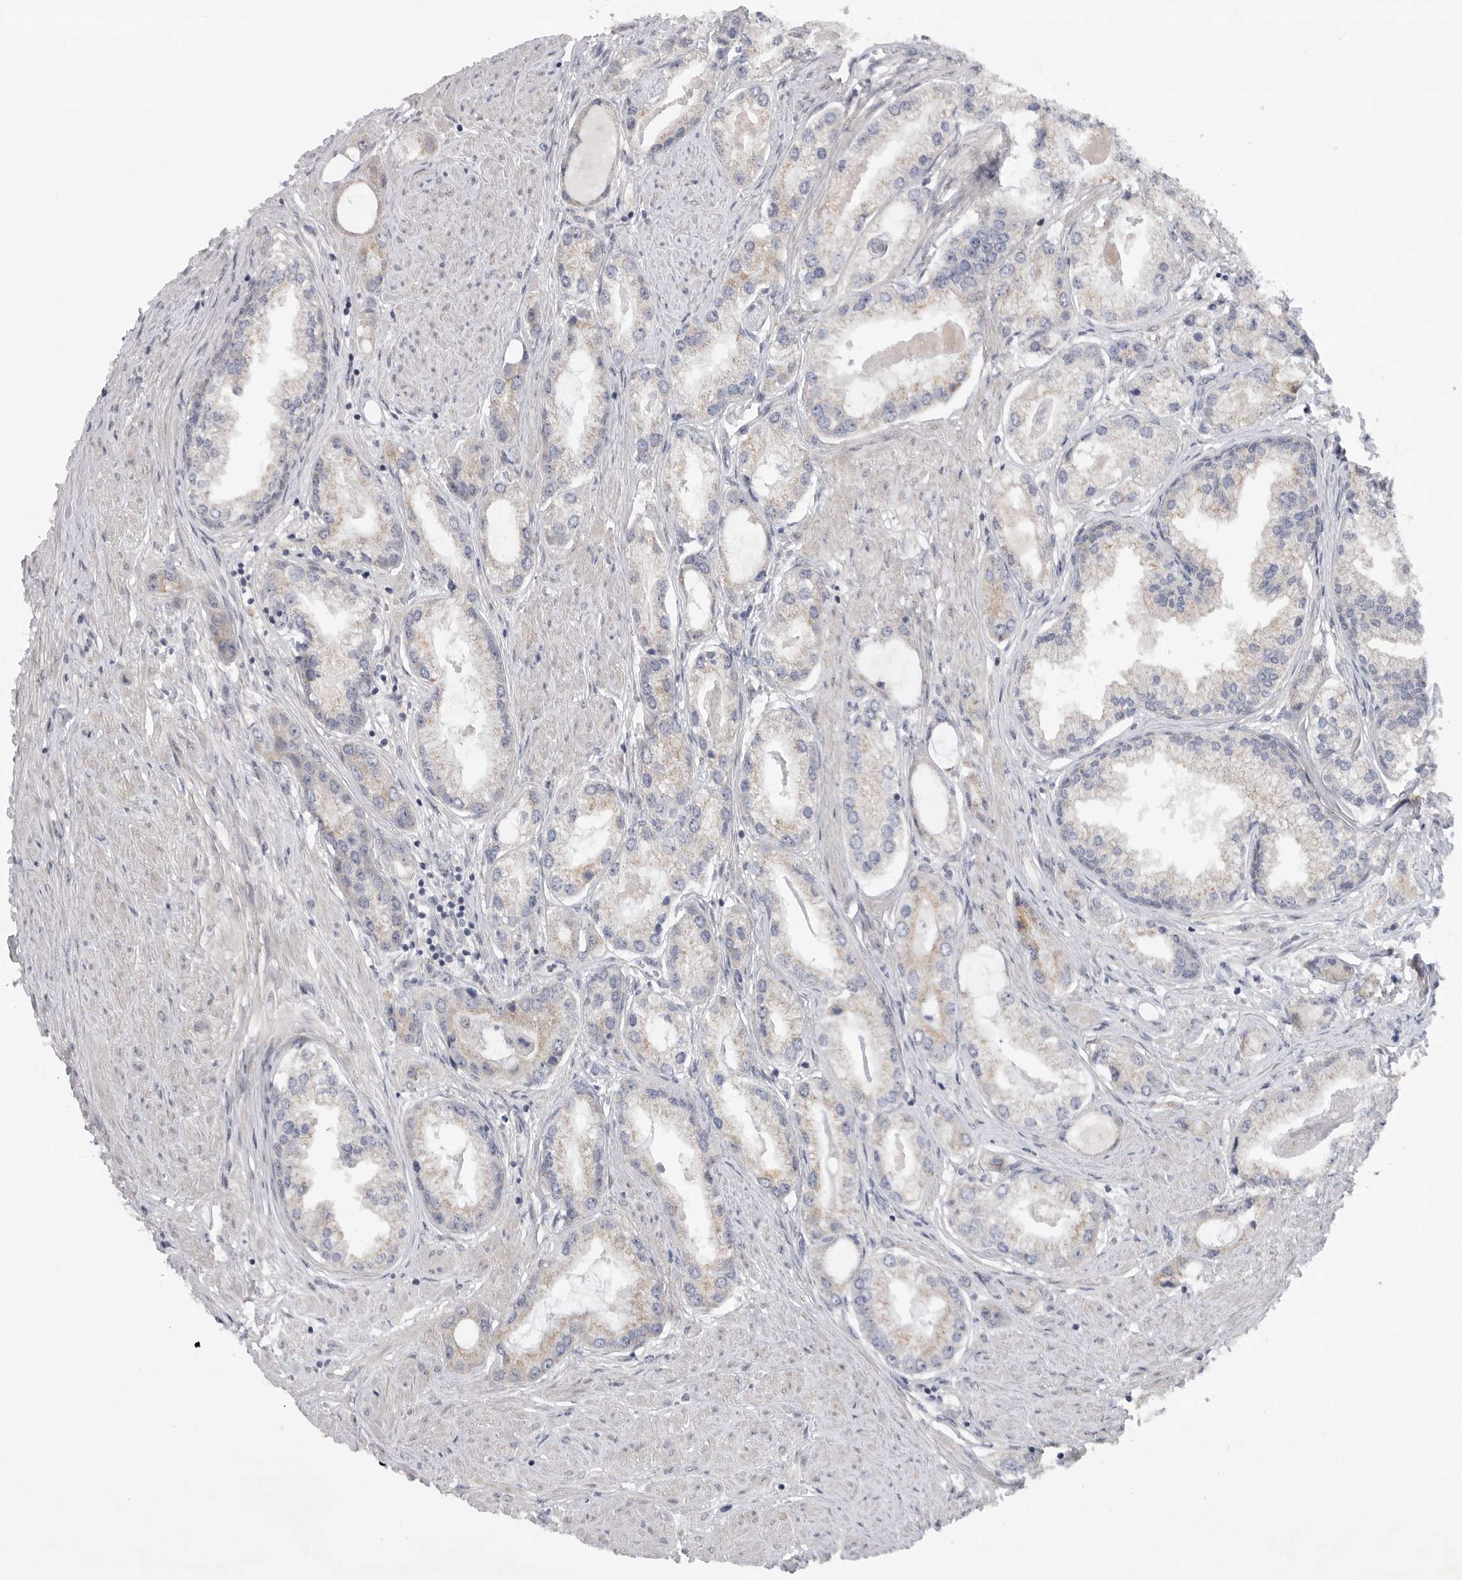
{"staining": {"intensity": "weak", "quantity": "<25%", "location": "cytoplasmic/membranous"}, "tissue": "prostate cancer", "cell_type": "Tumor cells", "image_type": "cancer", "snomed": [{"axis": "morphology", "description": "Adenocarcinoma, Low grade"}, {"axis": "topography", "description": "Prostate"}], "caption": "Immunohistochemistry (IHC) of human prostate cancer (adenocarcinoma (low-grade)) demonstrates no staining in tumor cells.", "gene": "FBXO43", "patient": {"sex": "male", "age": 62}}